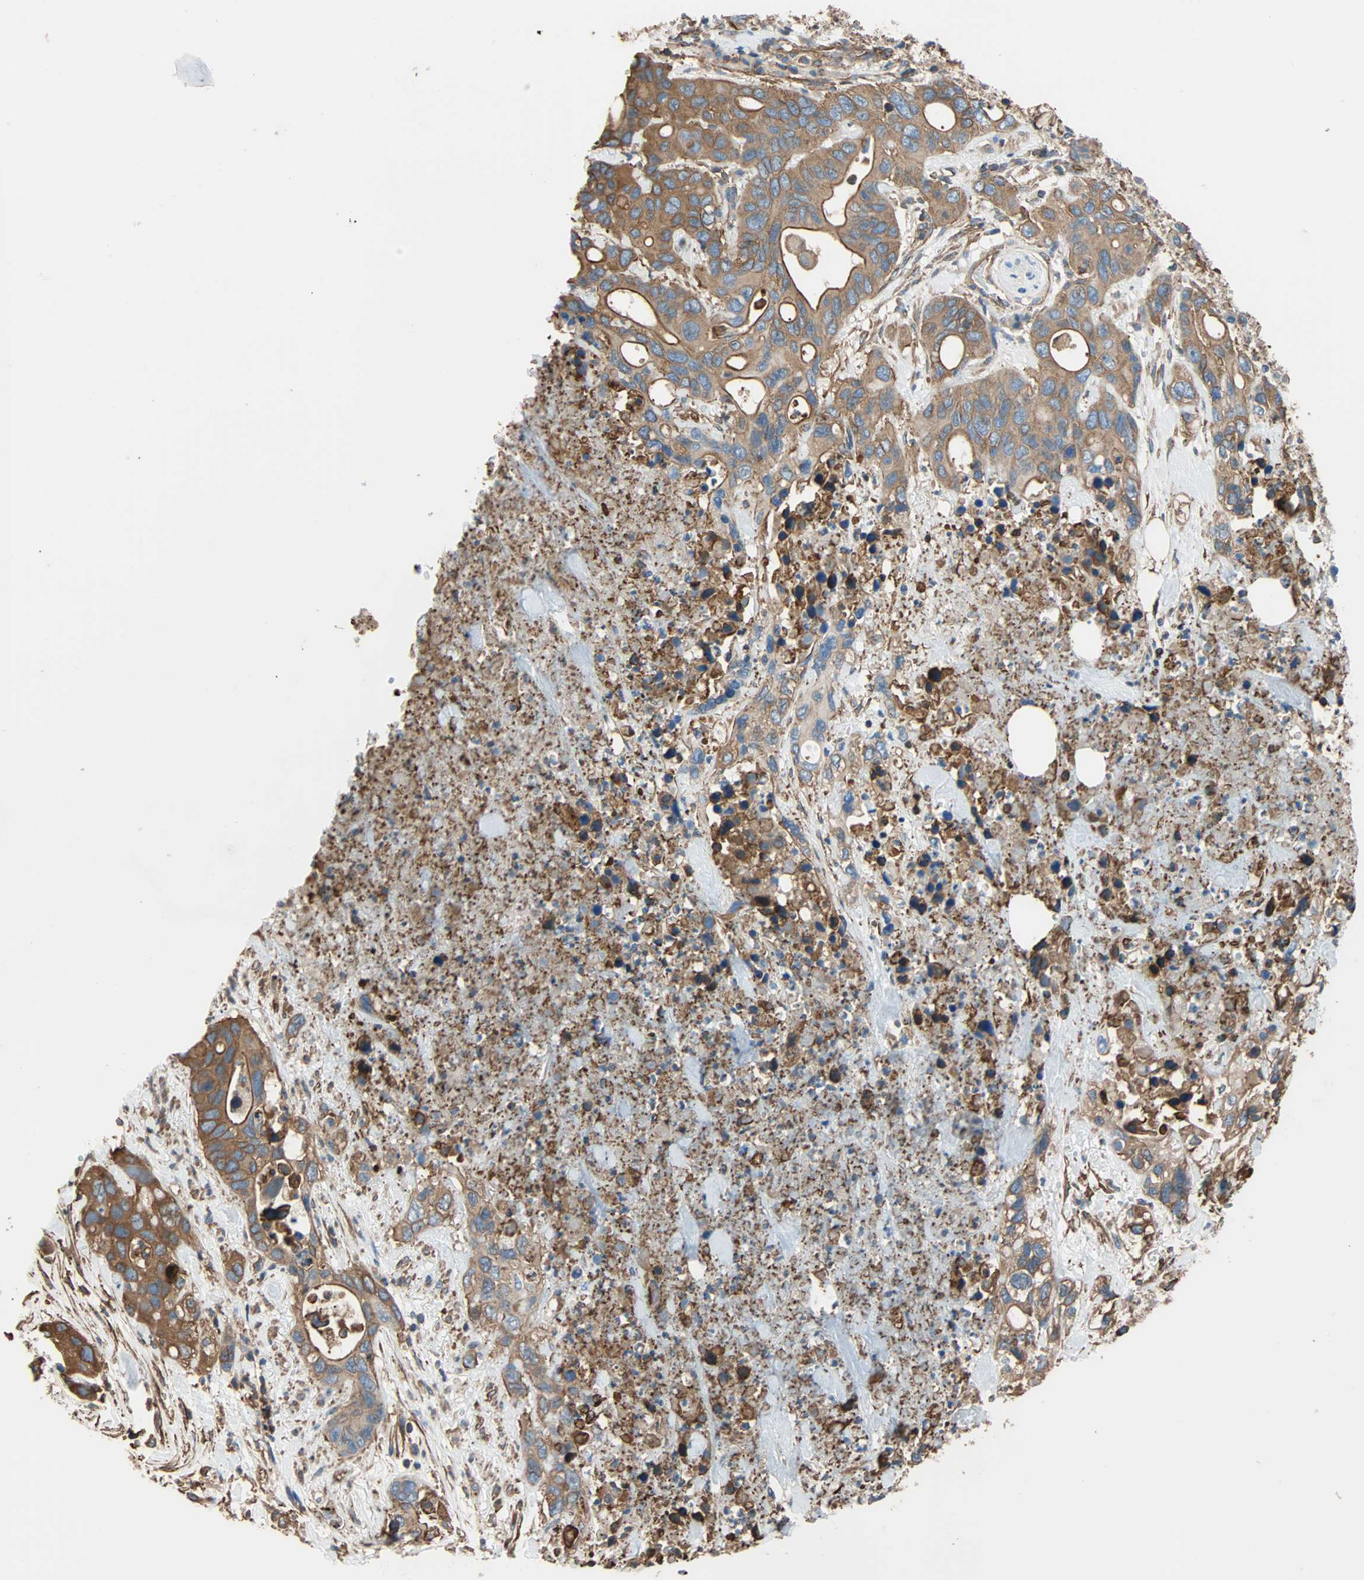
{"staining": {"intensity": "moderate", "quantity": ">75%", "location": "cytoplasmic/membranous"}, "tissue": "pancreatic cancer", "cell_type": "Tumor cells", "image_type": "cancer", "snomed": [{"axis": "morphology", "description": "Adenocarcinoma, NOS"}, {"axis": "topography", "description": "Pancreas"}], "caption": "The photomicrograph reveals immunohistochemical staining of pancreatic cancer (adenocarcinoma). There is moderate cytoplasmic/membranous positivity is identified in approximately >75% of tumor cells.", "gene": "GALNT10", "patient": {"sex": "female", "age": 71}}